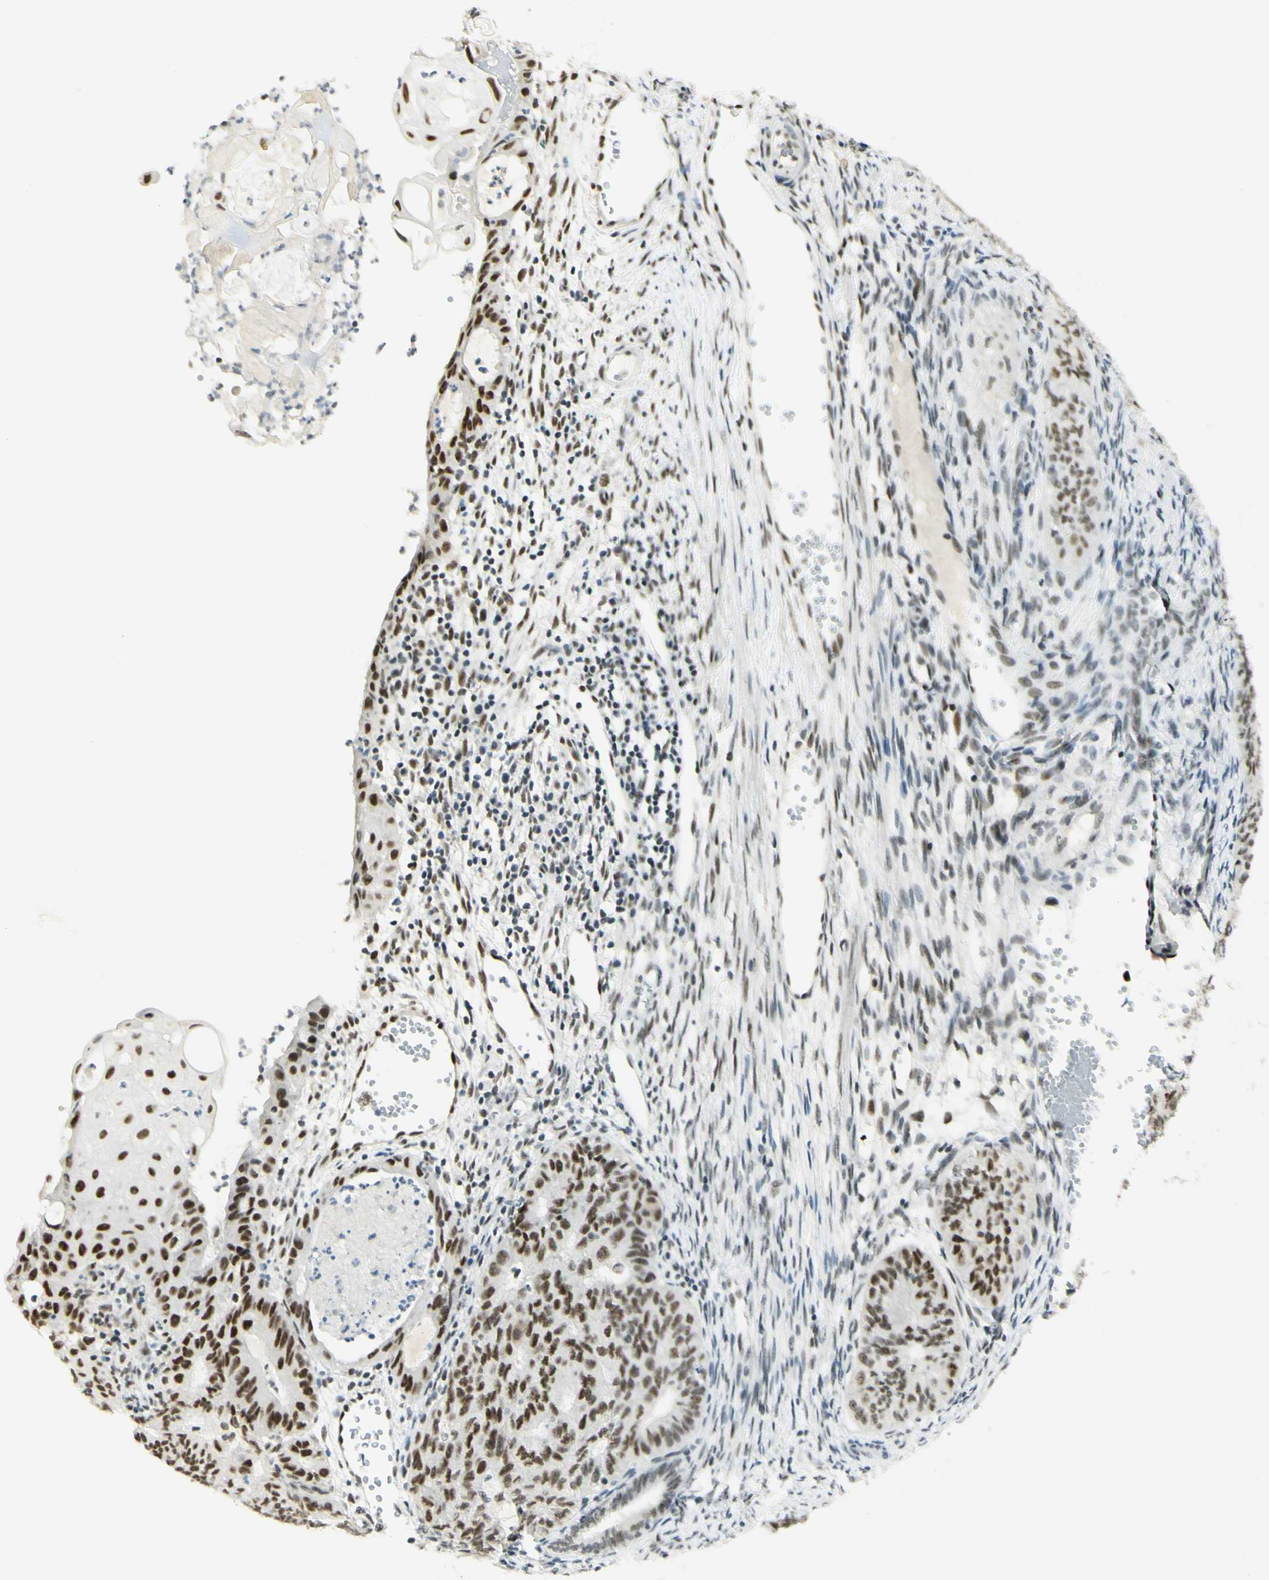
{"staining": {"intensity": "moderate", "quantity": ">75%", "location": "nuclear"}, "tissue": "endometrial cancer", "cell_type": "Tumor cells", "image_type": "cancer", "snomed": [{"axis": "morphology", "description": "Adenocarcinoma, NOS"}, {"axis": "topography", "description": "Endometrium"}], "caption": "This micrograph exhibits endometrial cancer (adenocarcinoma) stained with IHC to label a protein in brown. The nuclear of tumor cells show moderate positivity for the protein. Nuclei are counter-stained blue.", "gene": "PMS2", "patient": {"sex": "female", "age": 32}}